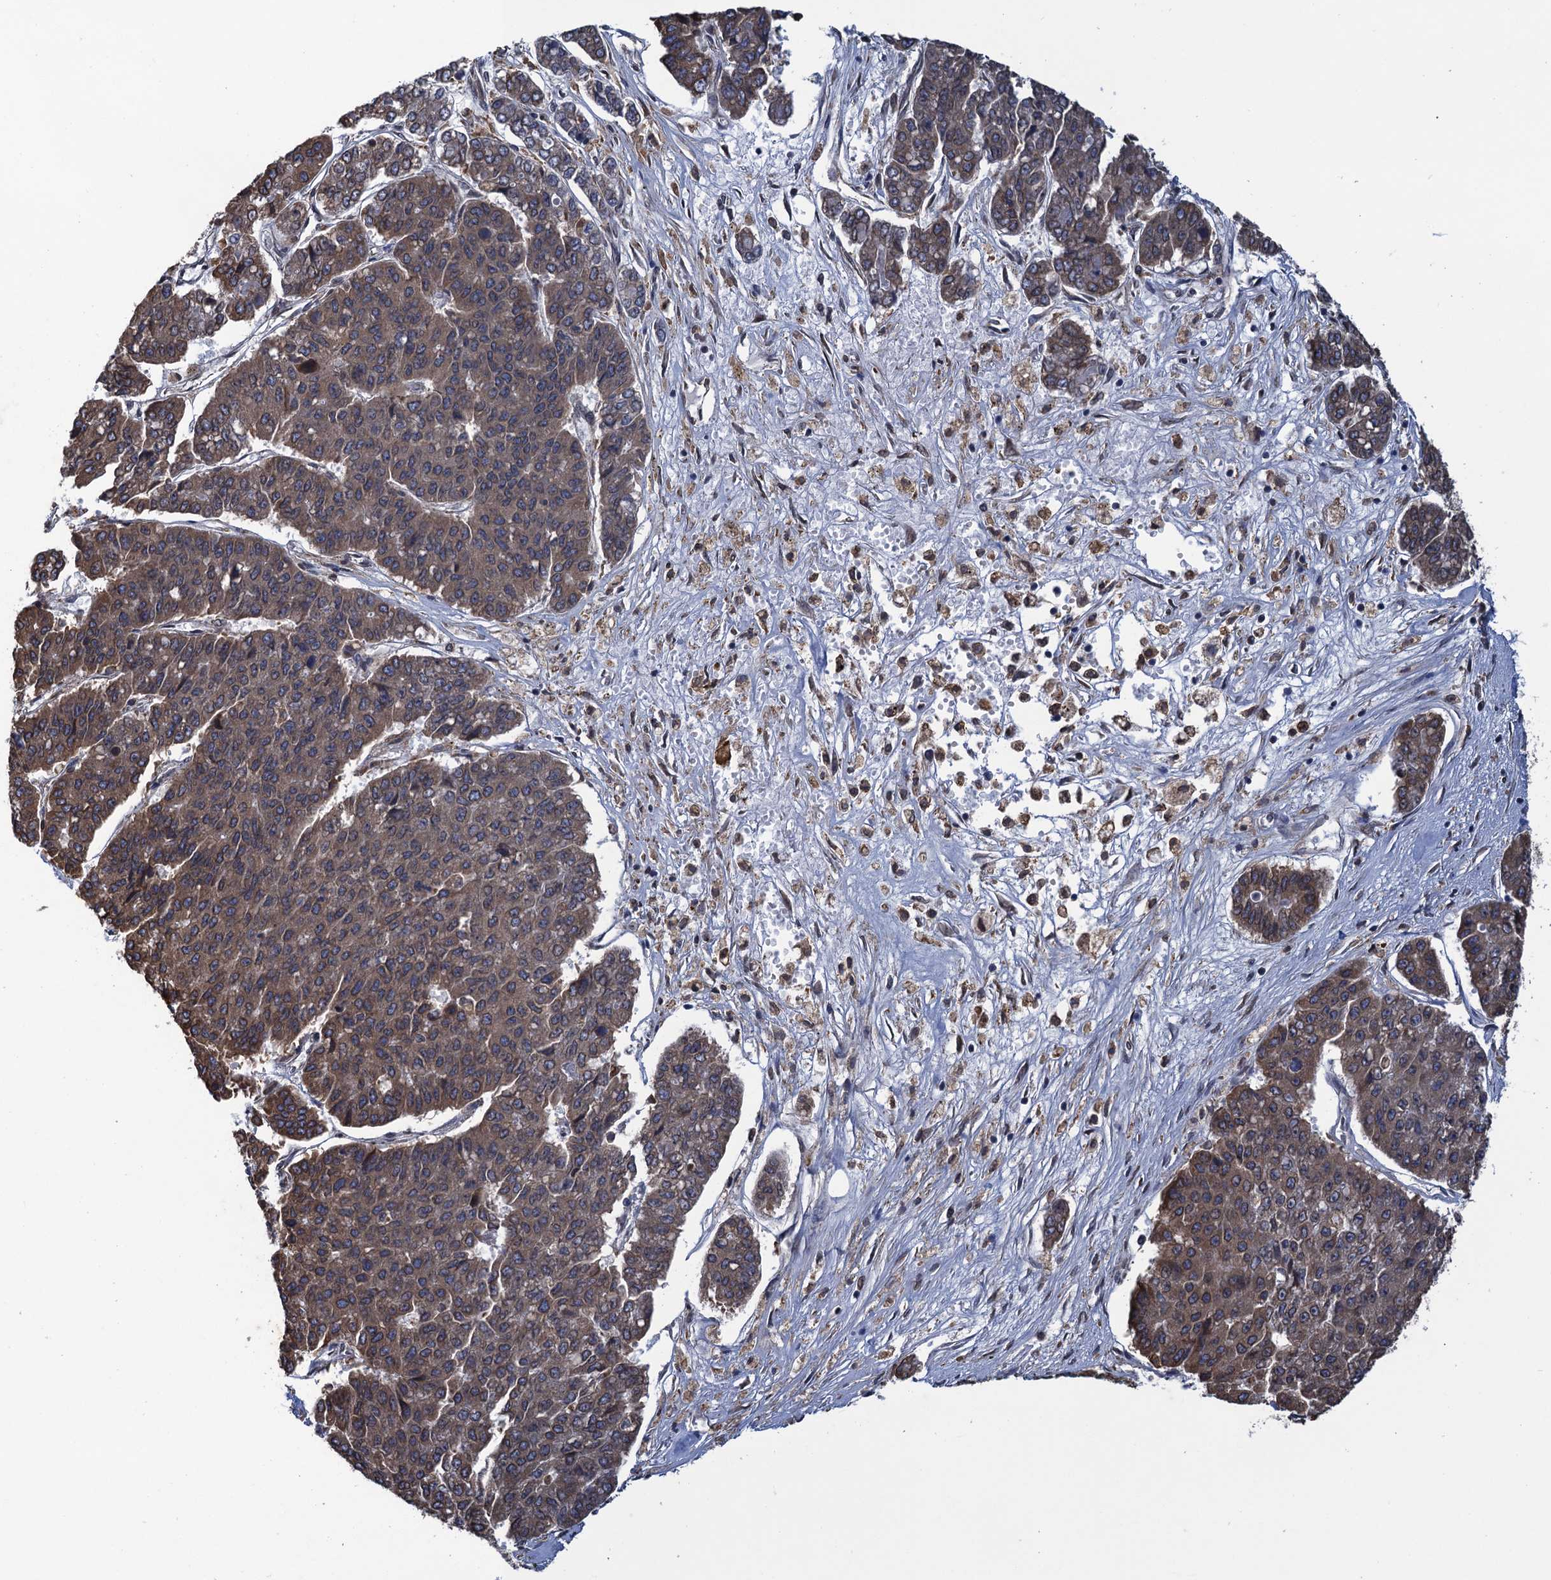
{"staining": {"intensity": "moderate", "quantity": "25%-75%", "location": "cytoplasmic/membranous"}, "tissue": "pancreatic cancer", "cell_type": "Tumor cells", "image_type": "cancer", "snomed": [{"axis": "morphology", "description": "Adenocarcinoma, NOS"}, {"axis": "topography", "description": "Pancreas"}], "caption": "DAB immunohistochemical staining of human pancreatic adenocarcinoma displays moderate cytoplasmic/membranous protein expression in about 25%-75% of tumor cells.", "gene": "ARMC5", "patient": {"sex": "male", "age": 50}}